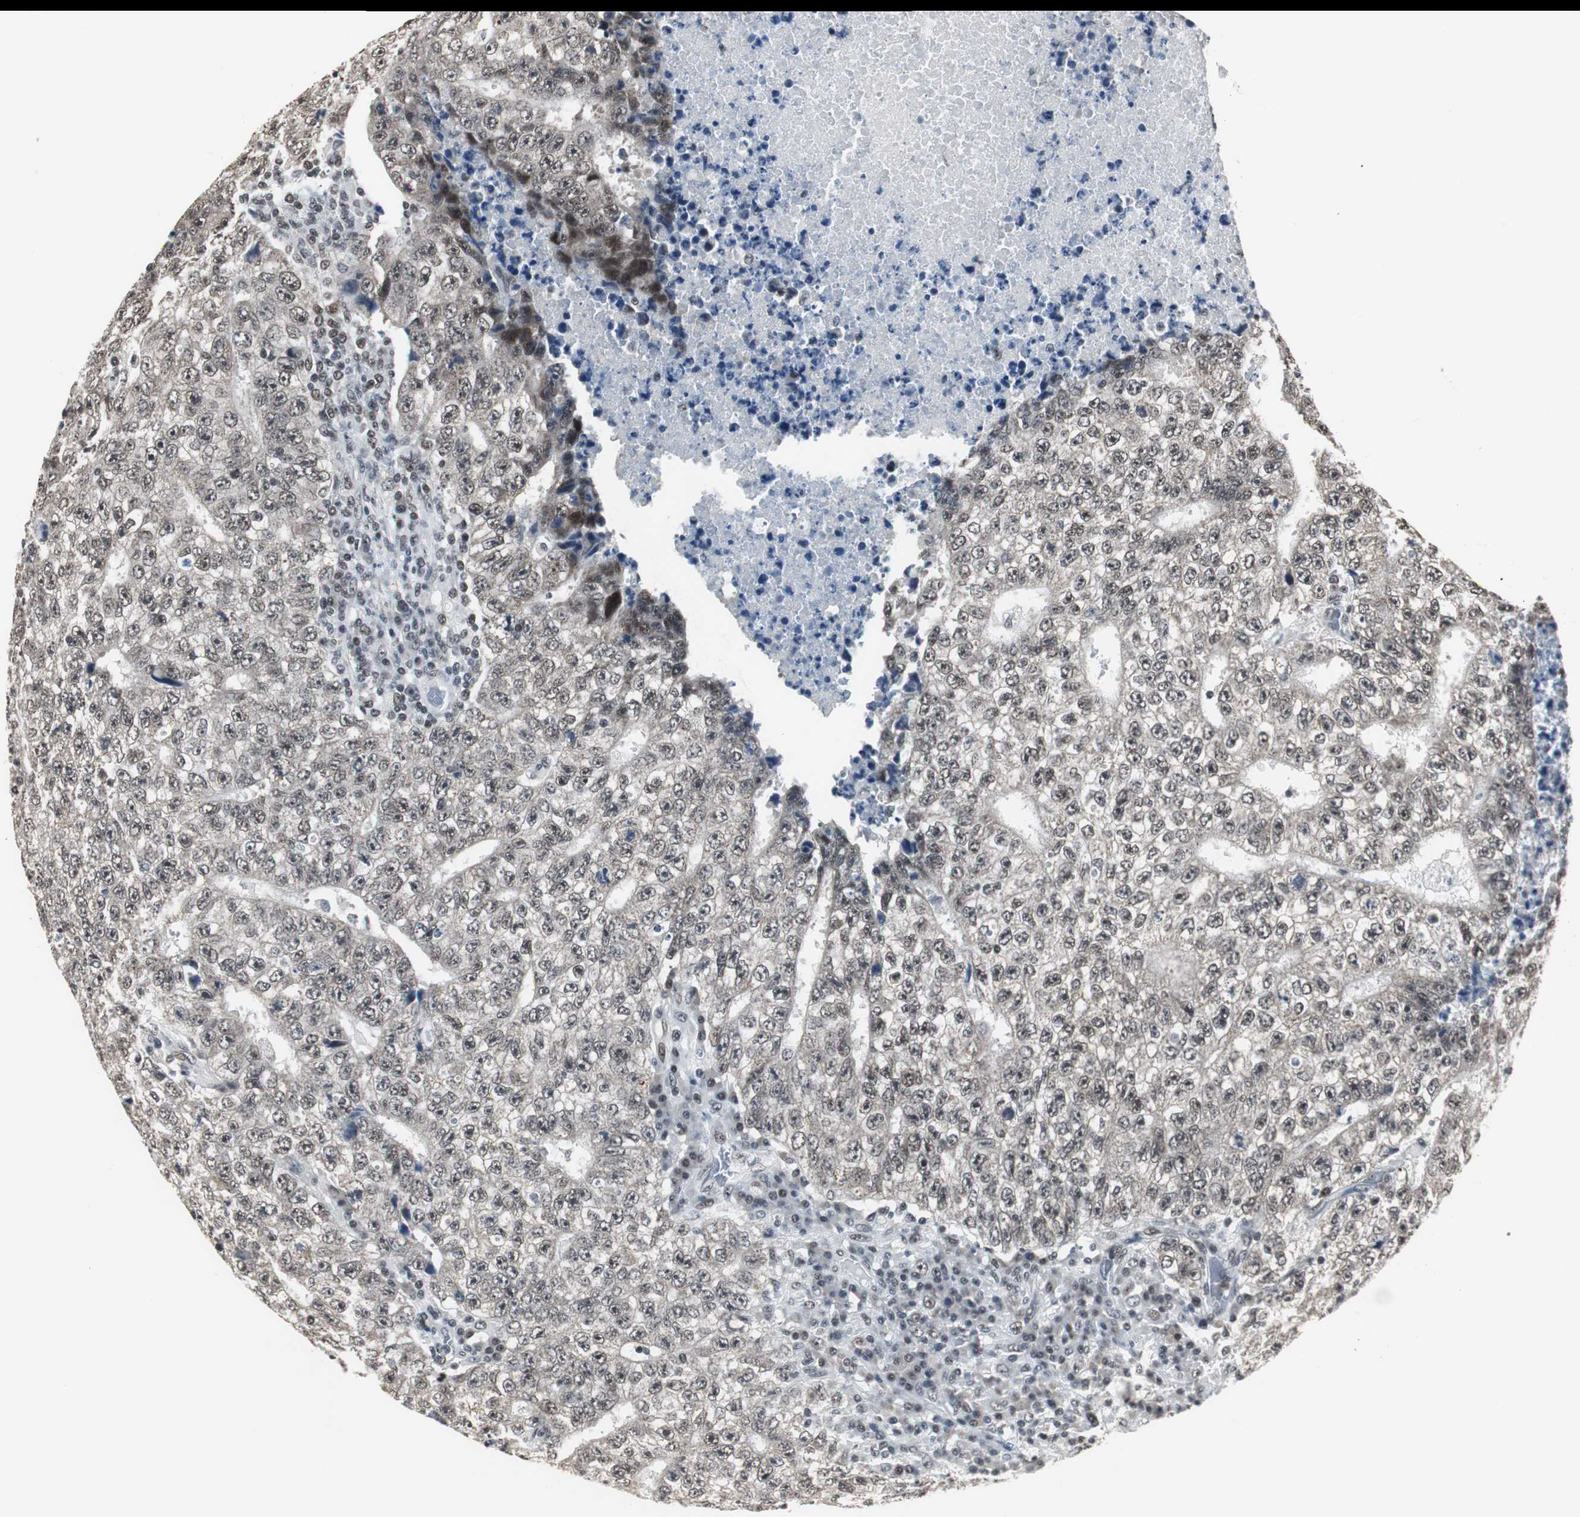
{"staining": {"intensity": "moderate", "quantity": ">75%", "location": "nuclear"}, "tissue": "testis cancer", "cell_type": "Tumor cells", "image_type": "cancer", "snomed": [{"axis": "morphology", "description": "Necrosis, NOS"}, {"axis": "morphology", "description": "Carcinoma, Embryonal, NOS"}, {"axis": "topography", "description": "Testis"}], "caption": "Protein analysis of testis embryonal carcinoma tissue reveals moderate nuclear staining in approximately >75% of tumor cells.", "gene": "CDK9", "patient": {"sex": "male", "age": 19}}